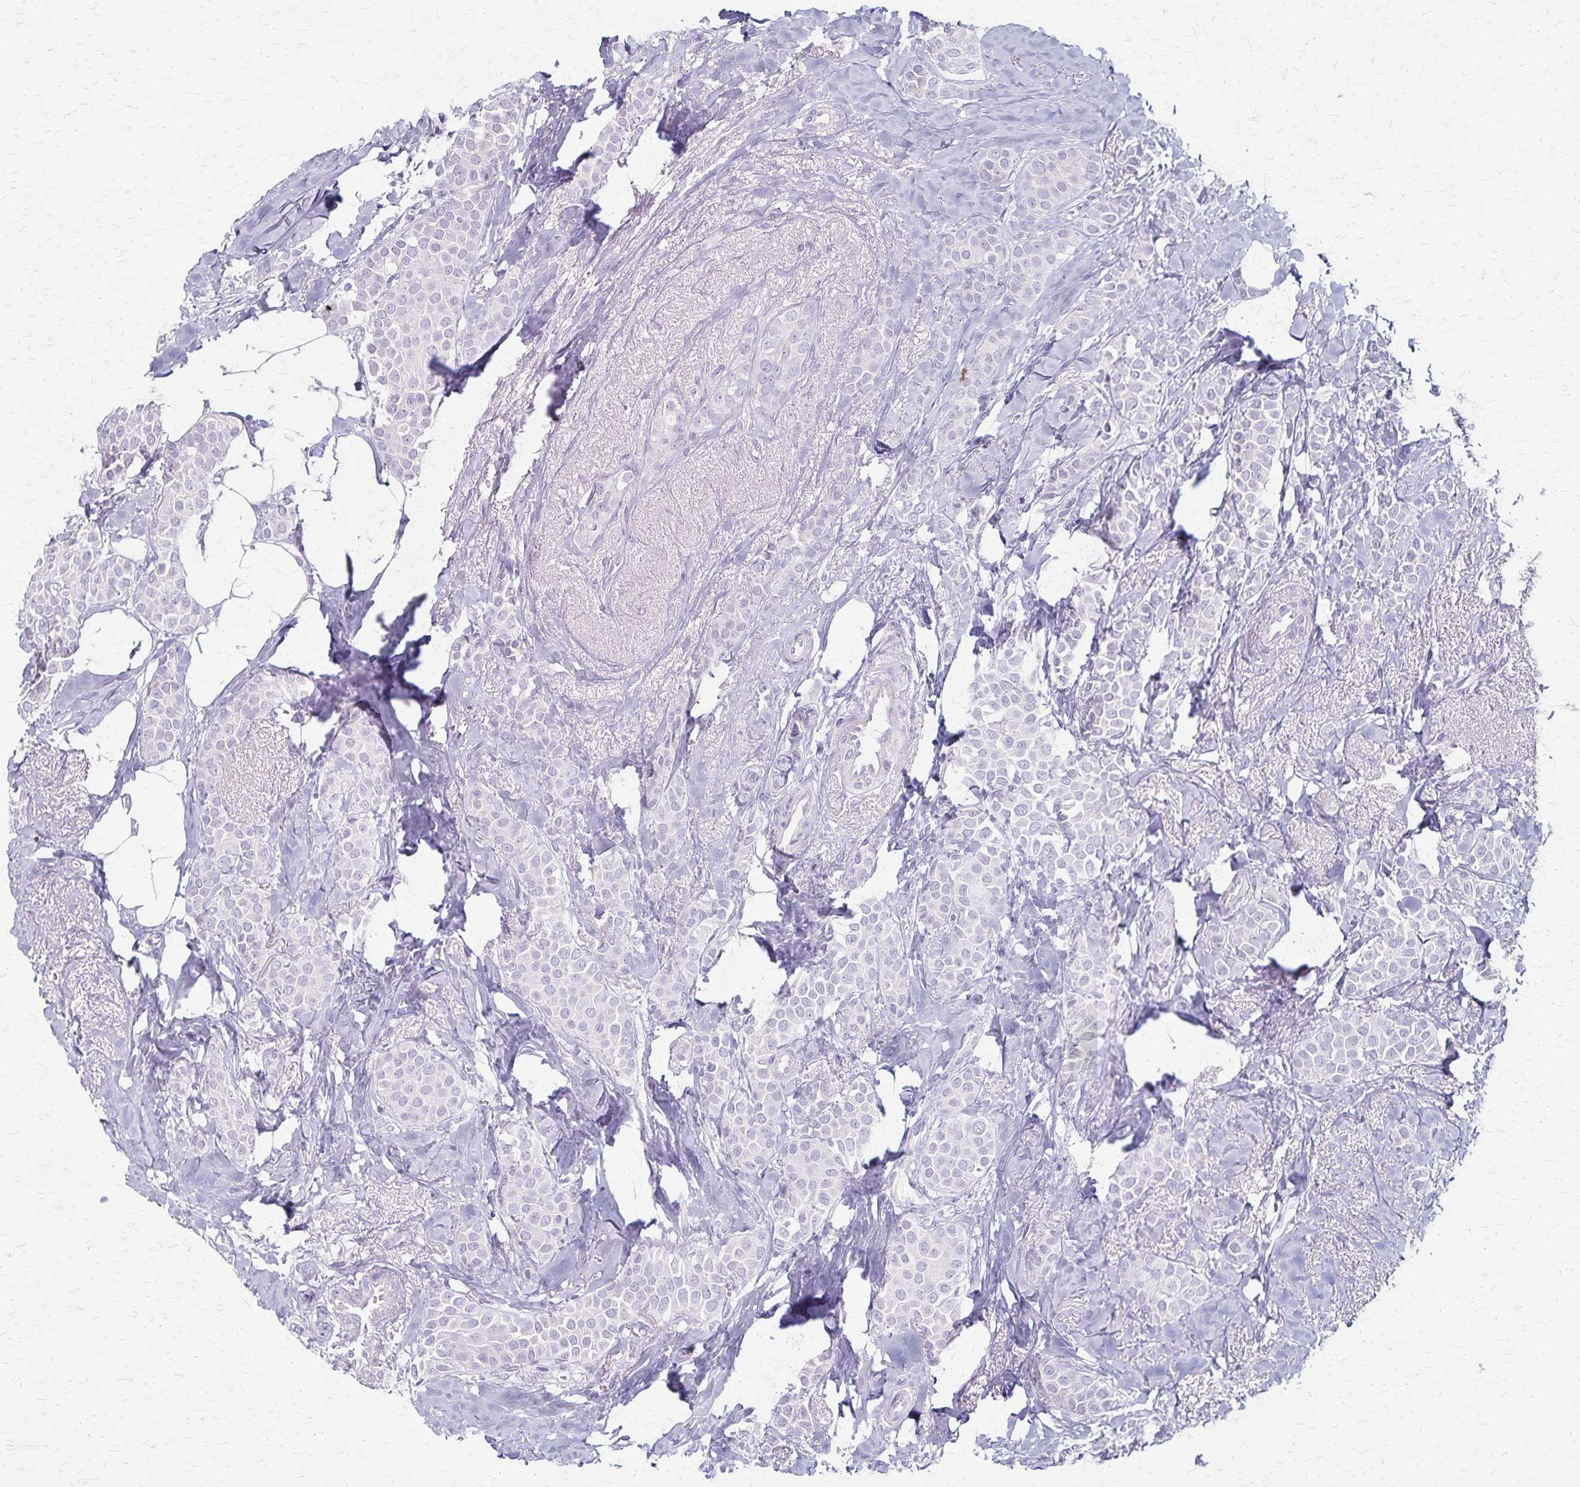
{"staining": {"intensity": "negative", "quantity": "none", "location": "none"}, "tissue": "breast cancer", "cell_type": "Tumor cells", "image_type": "cancer", "snomed": [{"axis": "morphology", "description": "Duct carcinoma"}, {"axis": "topography", "description": "Breast"}], "caption": "A photomicrograph of human breast cancer (intraductal carcinoma) is negative for staining in tumor cells.", "gene": "RASL10B", "patient": {"sex": "female", "age": 79}}